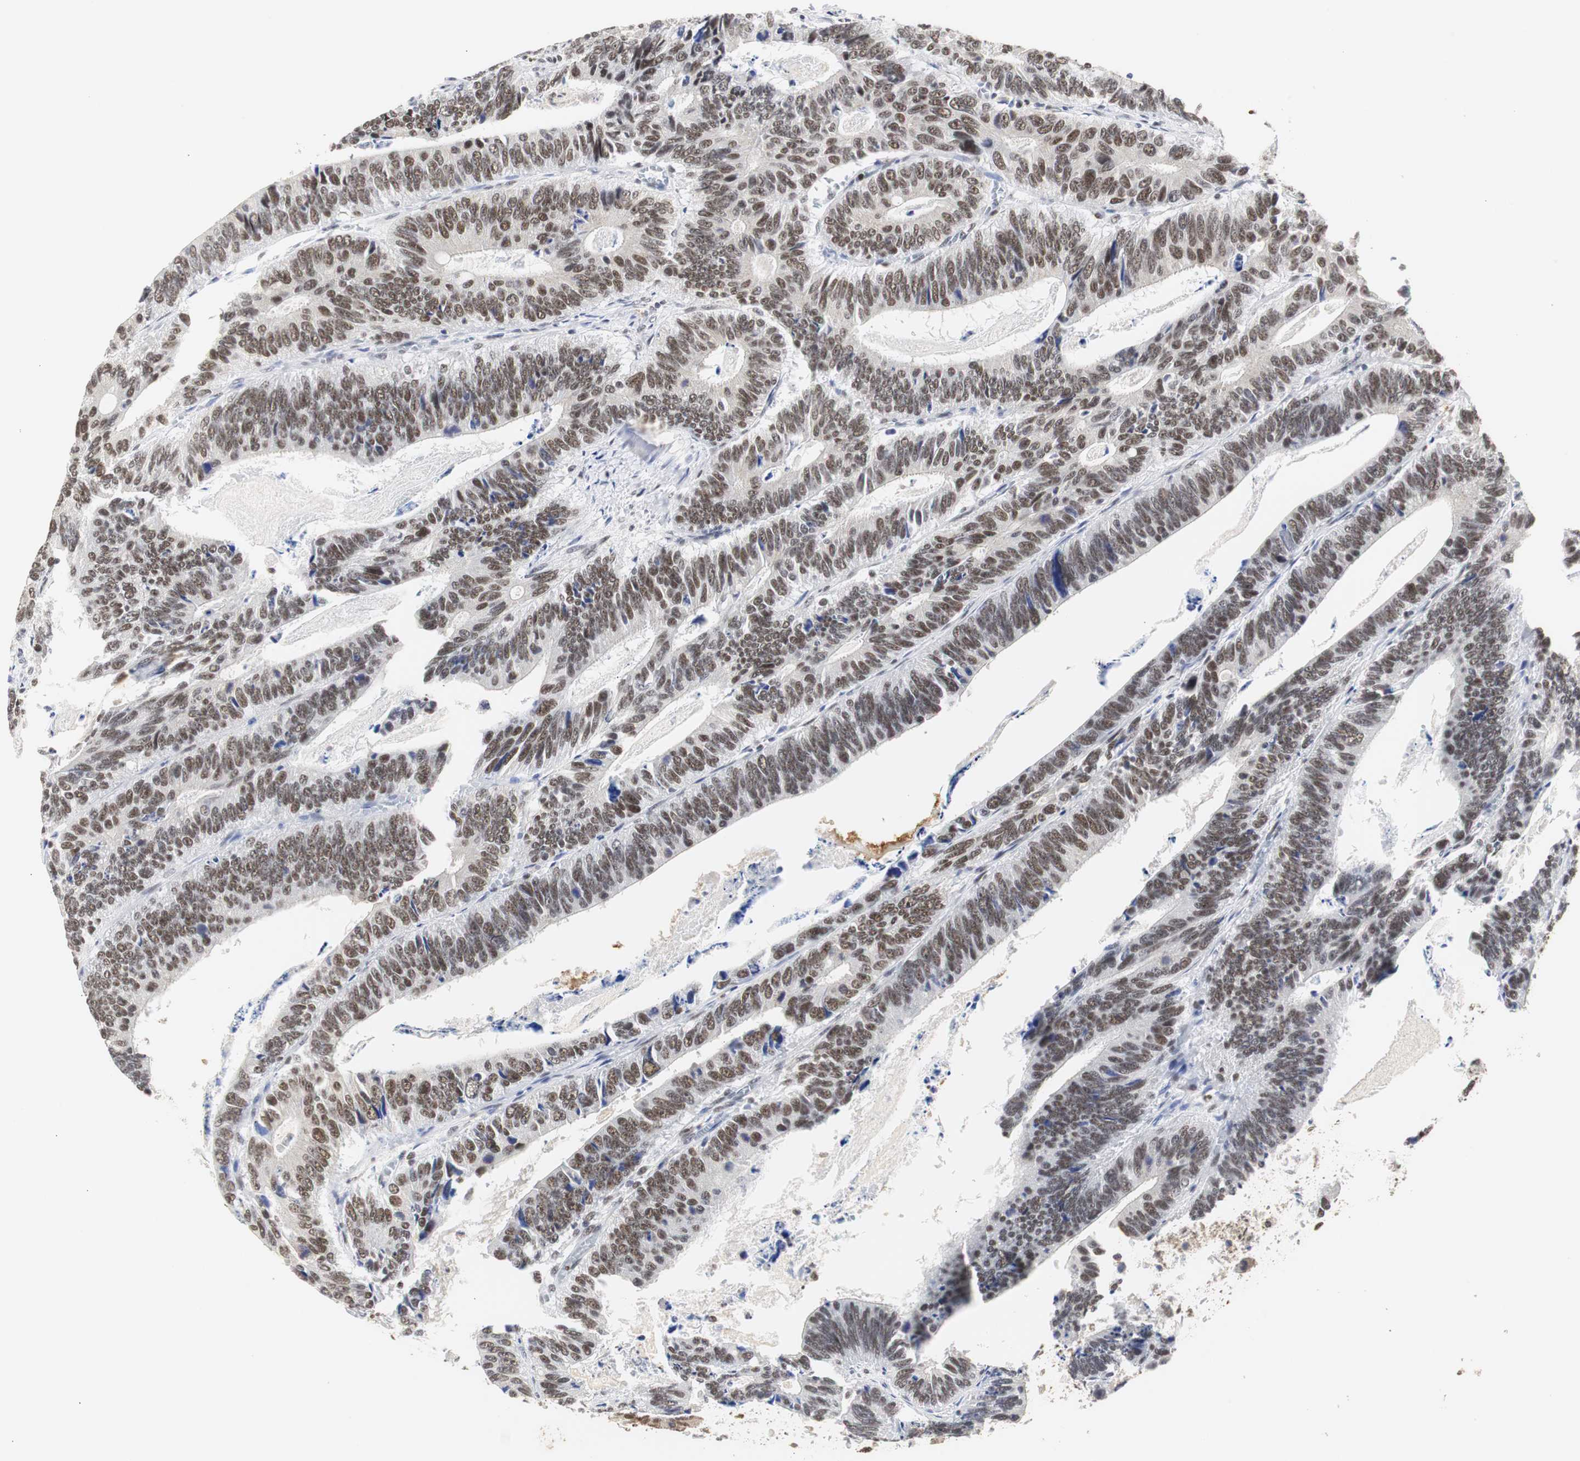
{"staining": {"intensity": "moderate", "quantity": ">75%", "location": "nuclear"}, "tissue": "colorectal cancer", "cell_type": "Tumor cells", "image_type": "cancer", "snomed": [{"axis": "morphology", "description": "Adenocarcinoma, NOS"}, {"axis": "topography", "description": "Colon"}], "caption": "Adenocarcinoma (colorectal) stained with DAB IHC shows medium levels of moderate nuclear staining in about >75% of tumor cells.", "gene": "ZFC3H1", "patient": {"sex": "male", "age": 72}}